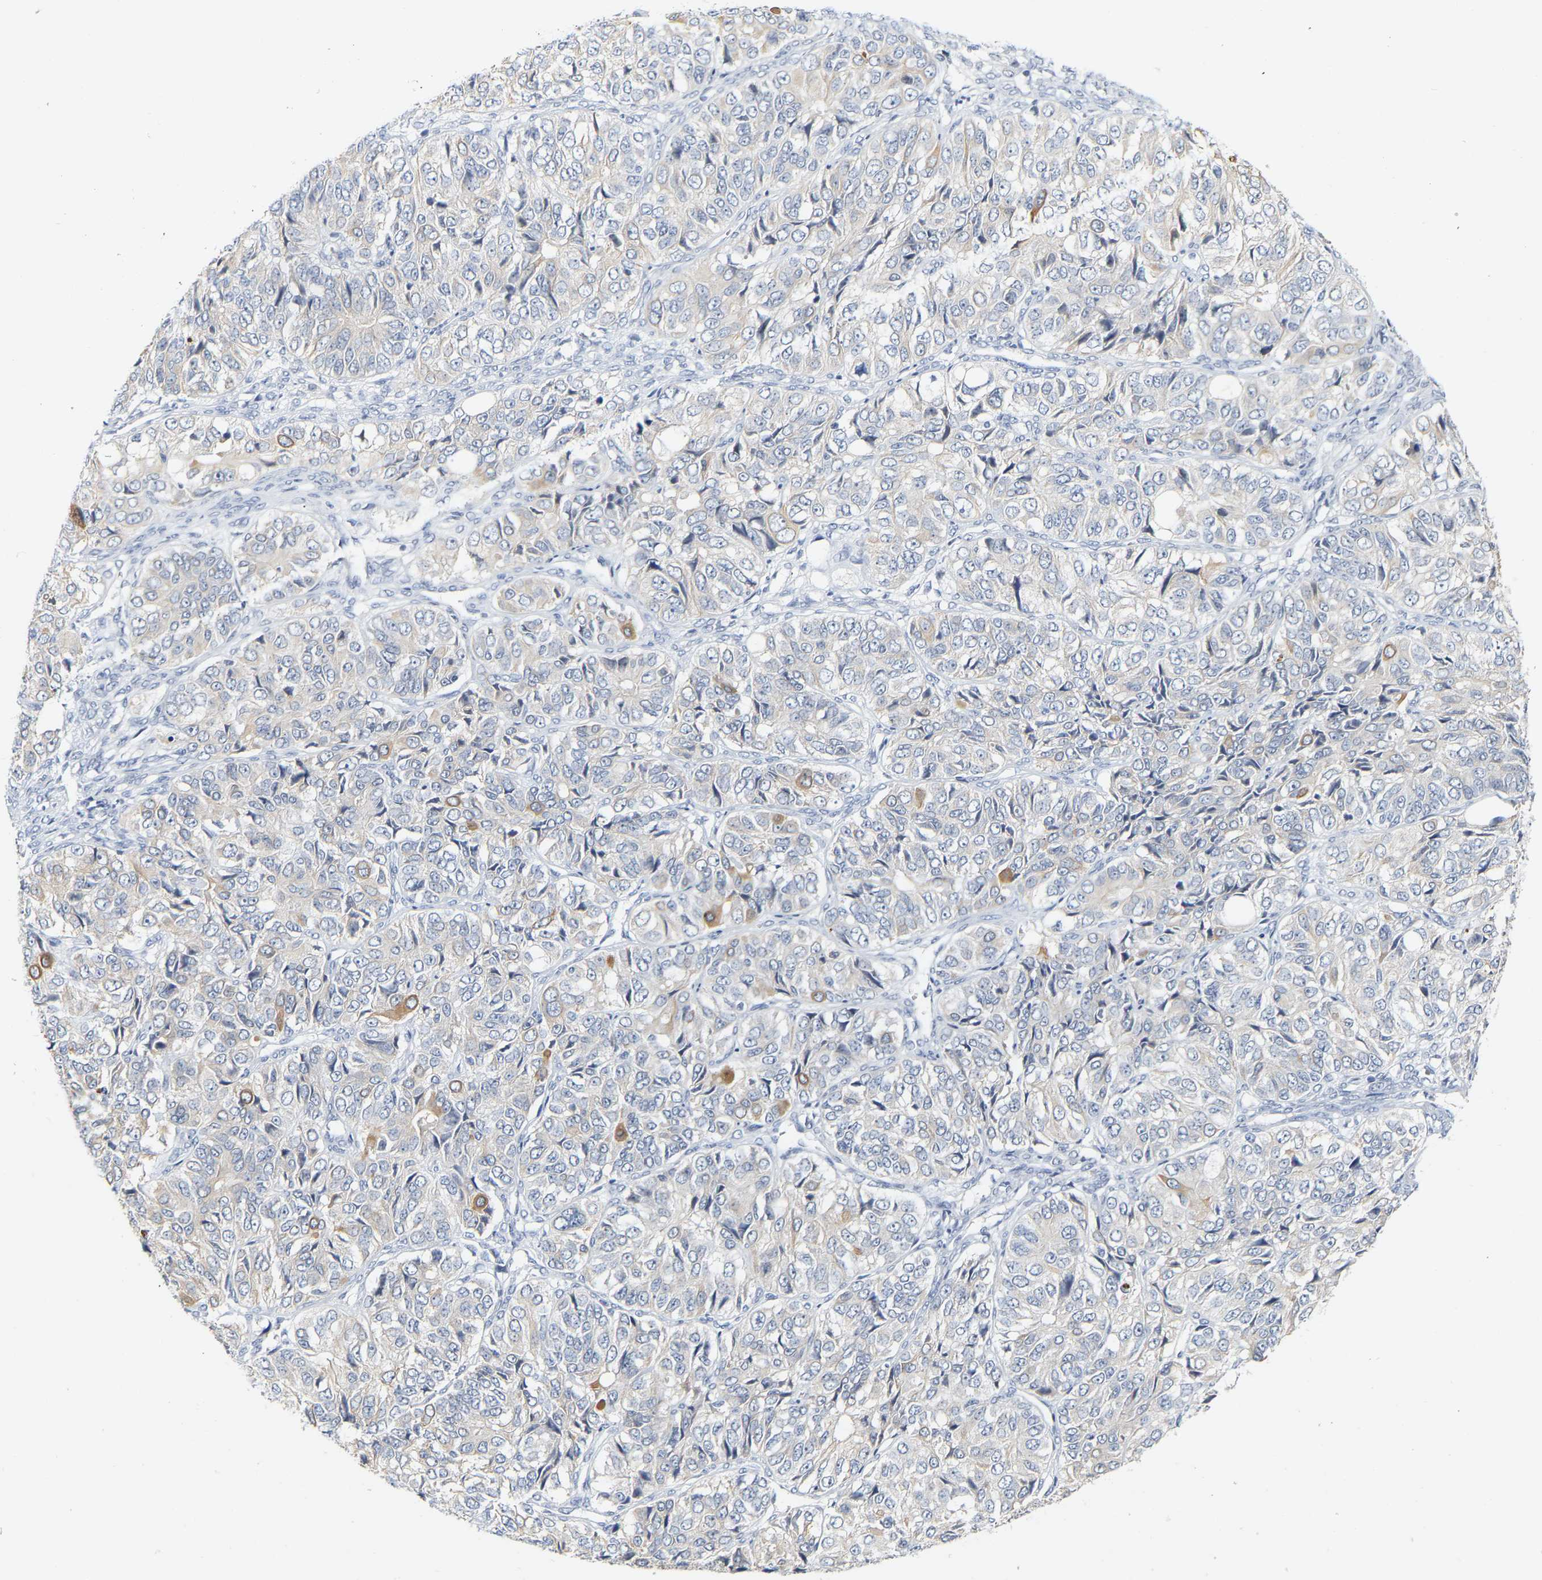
{"staining": {"intensity": "negative", "quantity": "none", "location": "none"}, "tissue": "ovarian cancer", "cell_type": "Tumor cells", "image_type": "cancer", "snomed": [{"axis": "morphology", "description": "Carcinoma, endometroid"}, {"axis": "topography", "description": "Ovary"}], "caption": "Immunohistochemical staining of human endometroid carcinoma (ovarian) shows no significant expression in tumor cells.", "gene": "KRT76", "patient": {"sex": "female", "age": 51}}